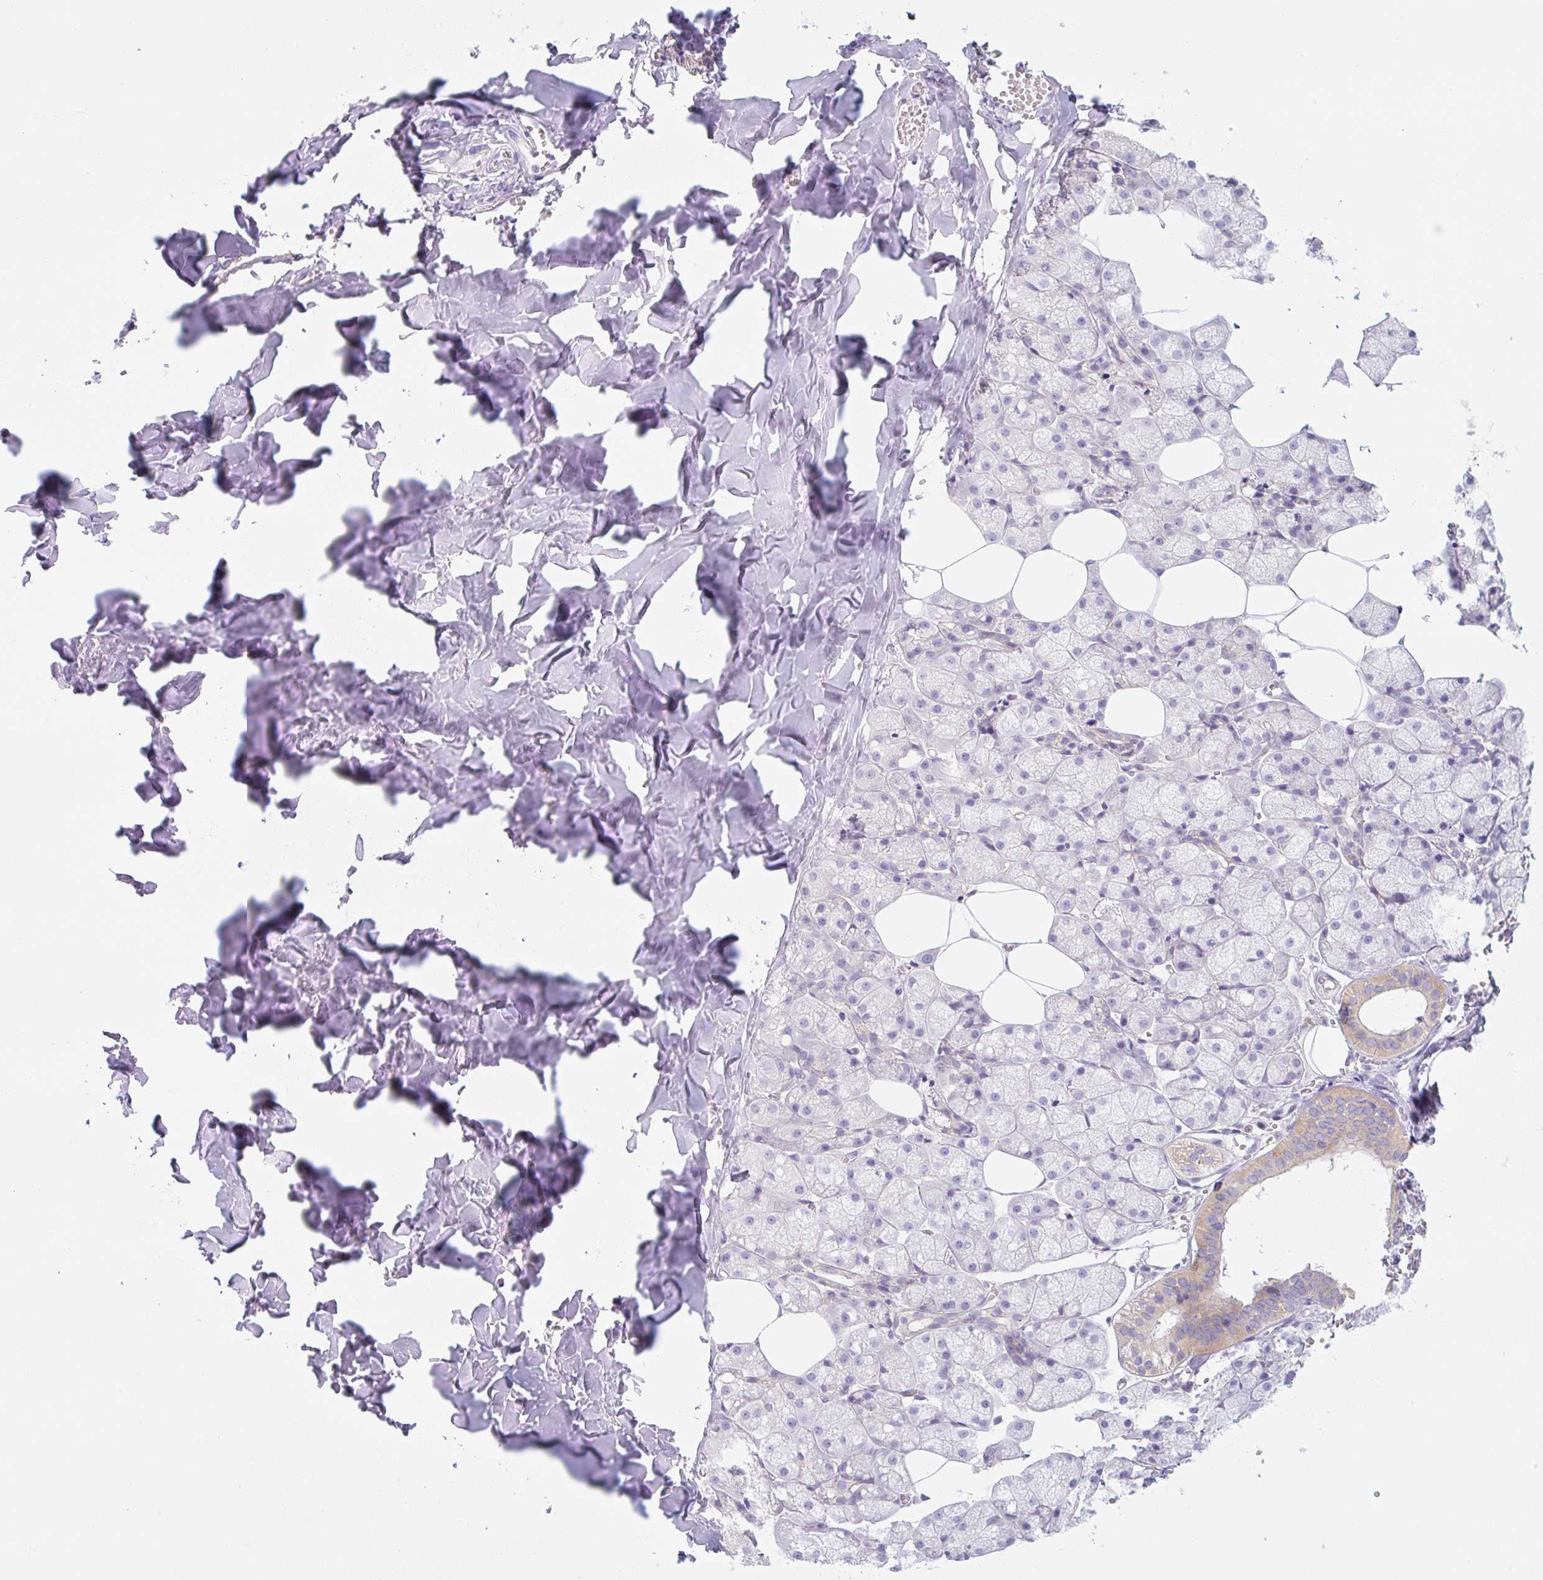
{"staining": {"intensity": "moderate", "quantity": "<25%", "location": "cytoplasmic/membranous"}, "tissue": "salivary gland", "cell_type": "Glandular cells", "image_type": "normal", "snomed": [{"axis": "morphology", "description": "Normal tissue, NOS"}, {"axis": "topography", "description": "Salivary gland"}, {"axis": "topography", "description": "Peripheral nerve tissue"}], "caption": "Immunohistochemistry photomicrograph of normal salivary gland: human salivary gland stained using IHC displays low levels of moderate protein expression localized specifically in the cytoplasmic/membranous of glandular cells, appearing as a cytoplasmic/membranous brown color.", "gene": "LYVE1", "patient": {"sex": "male", "age": 38}}